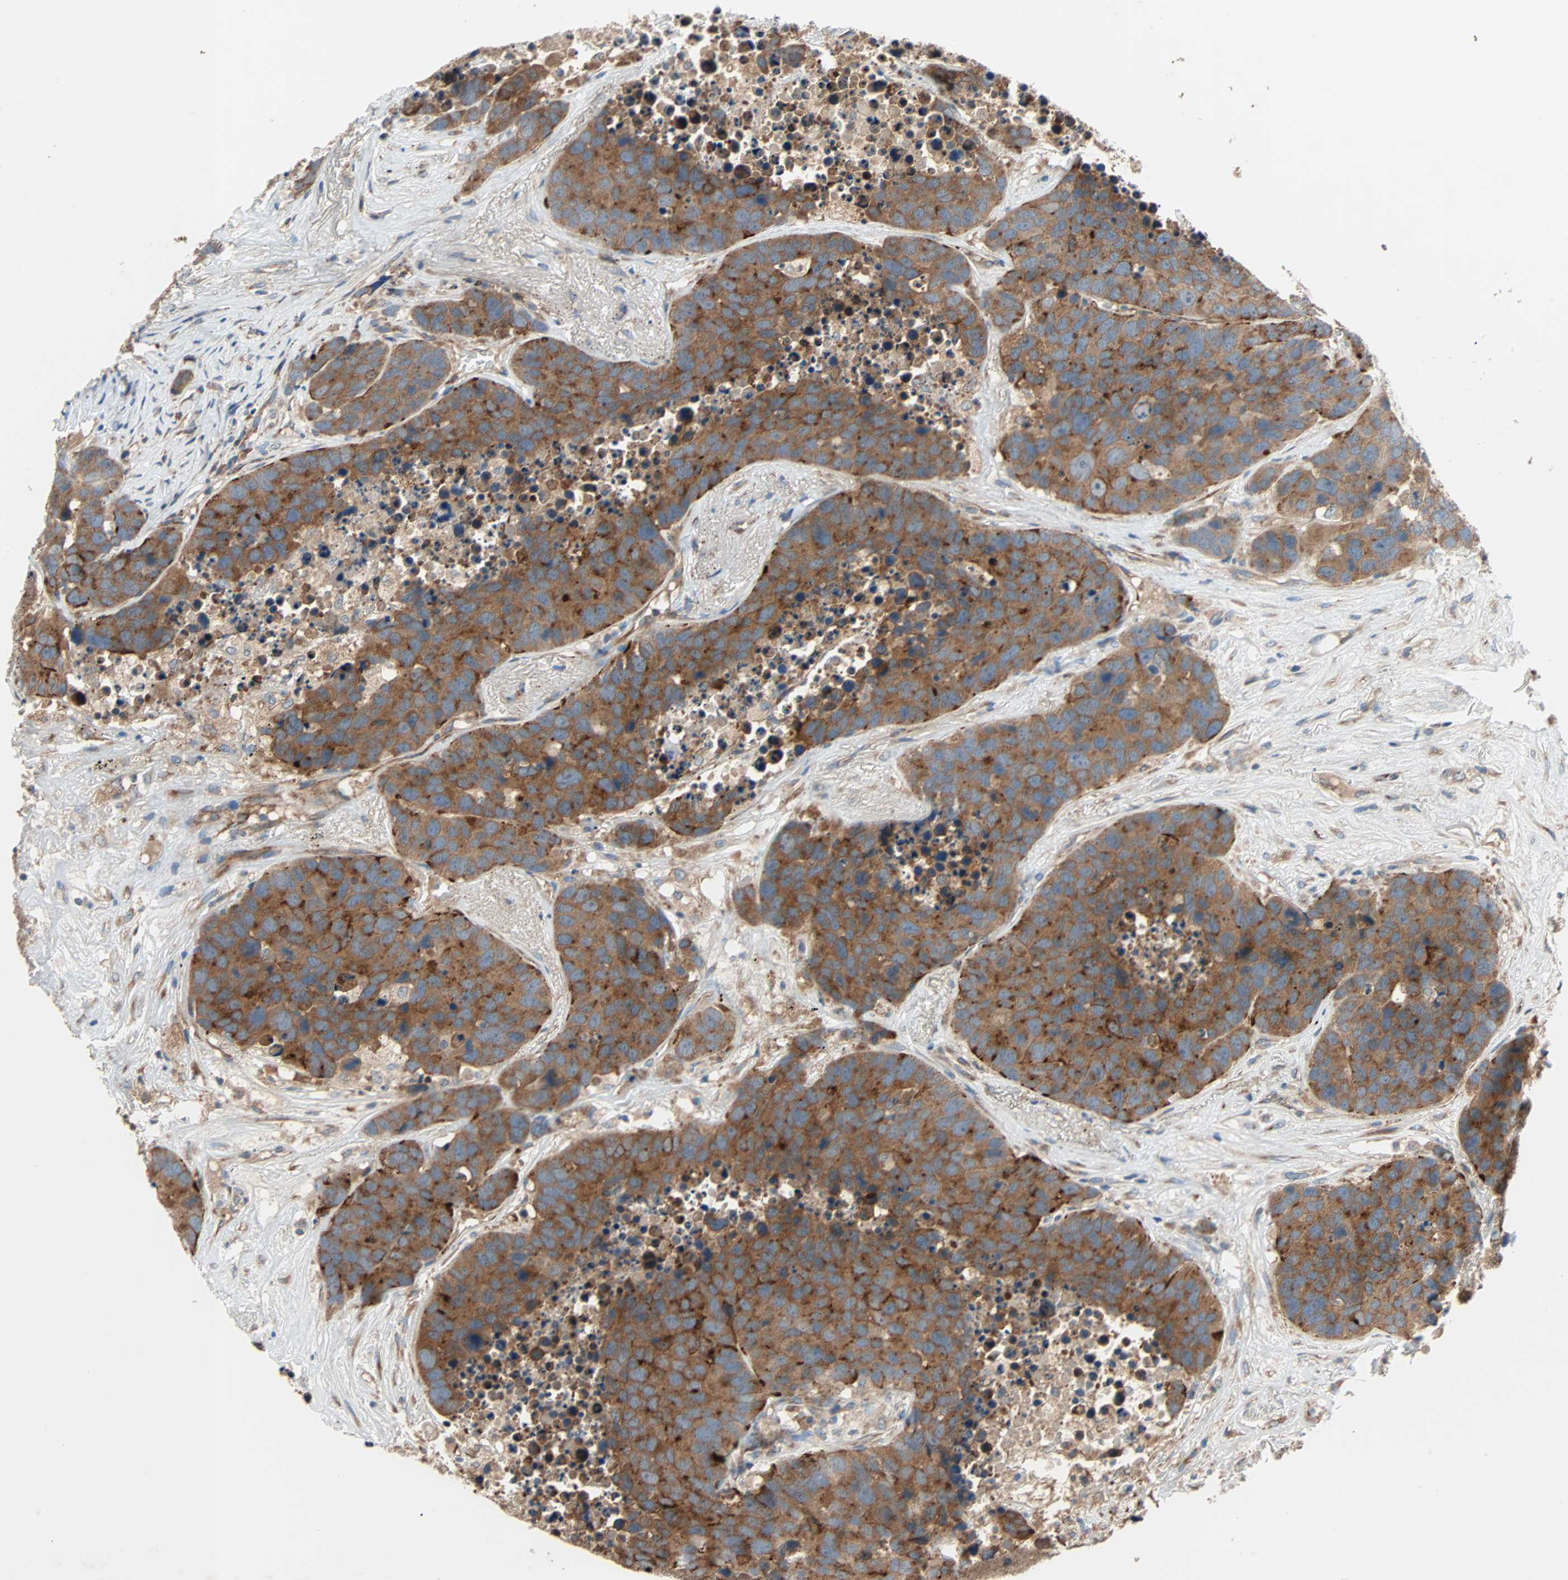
{"staining": {"intensity": "strong", "quantity": ">75%", "location": "cytoplasmic/membranous"}, "tissue": "carcinoid", "cell_type": "Tumor cells", "image_type": "cancer", "snomed": [{"axis": "morphology", "description": "Carcinoid, malignant, NOS"}, {"axis": "topography", "description": "Lung"}], "caption": "The micrograph exhibits immunohistochemical staining of carcinoid. There is strong cytoplasmic/membranous staining is seen in approximately >75% of tumor cells.", "gene": "XYLT1", "patient": {"sex": "male", "age": 60}}